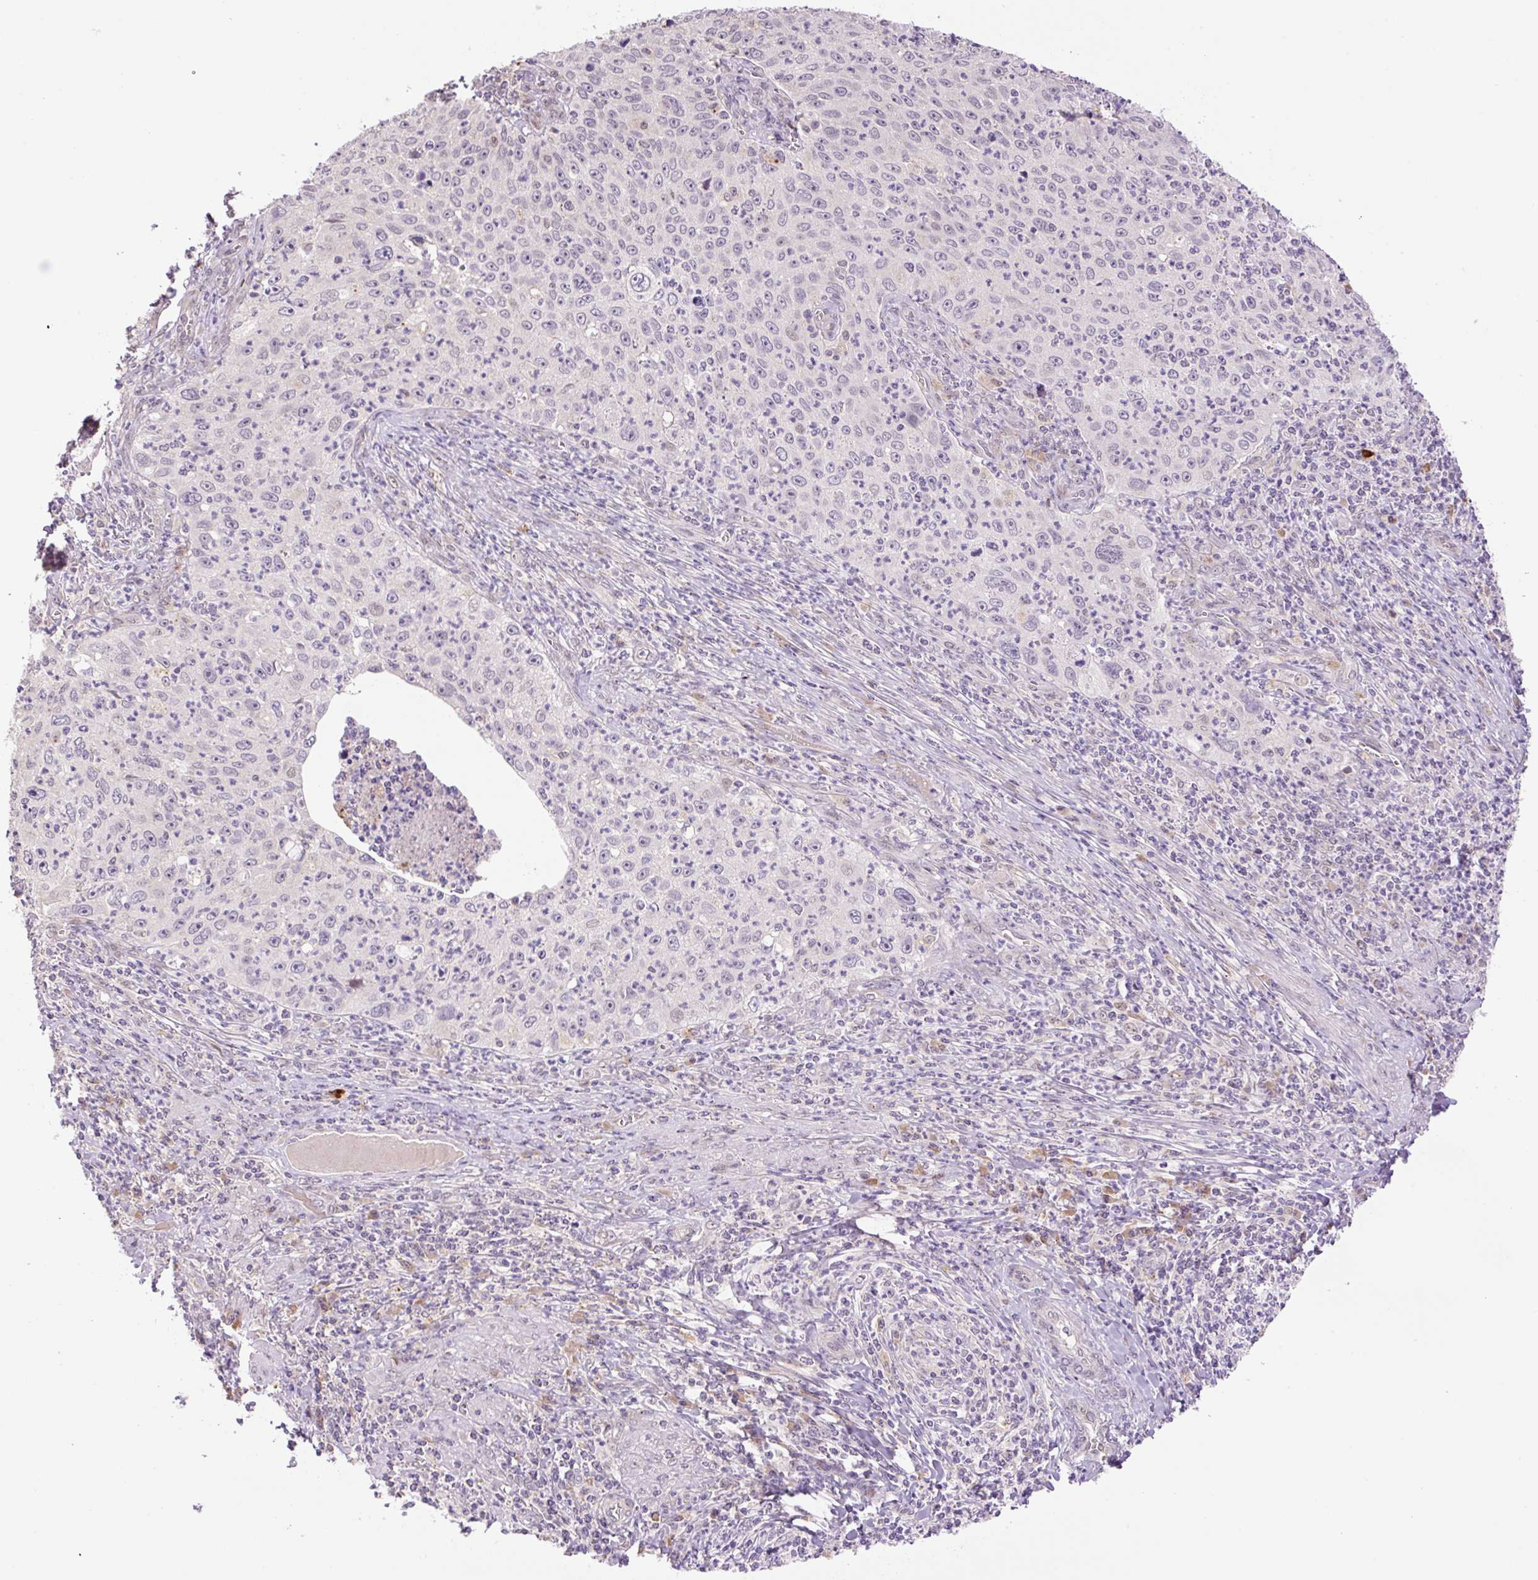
{"staining": {"intensity": "negative", "quantity": "none", "location": "none"}, "tissue": "cervical cancer", "cell_type": "Tumor cells", "image_type": "cancer", "snomed": [{"axis": "morphology", "description": "Squamous cell carcinoma, NOS"}, {"axis": "topography", "description": "Cervix"}], "caption": "The micrograph displays no staining of tumor cells in cervical cancer.", "gene": "HABP4", "patient": {"sex": "female", "age": 30}}